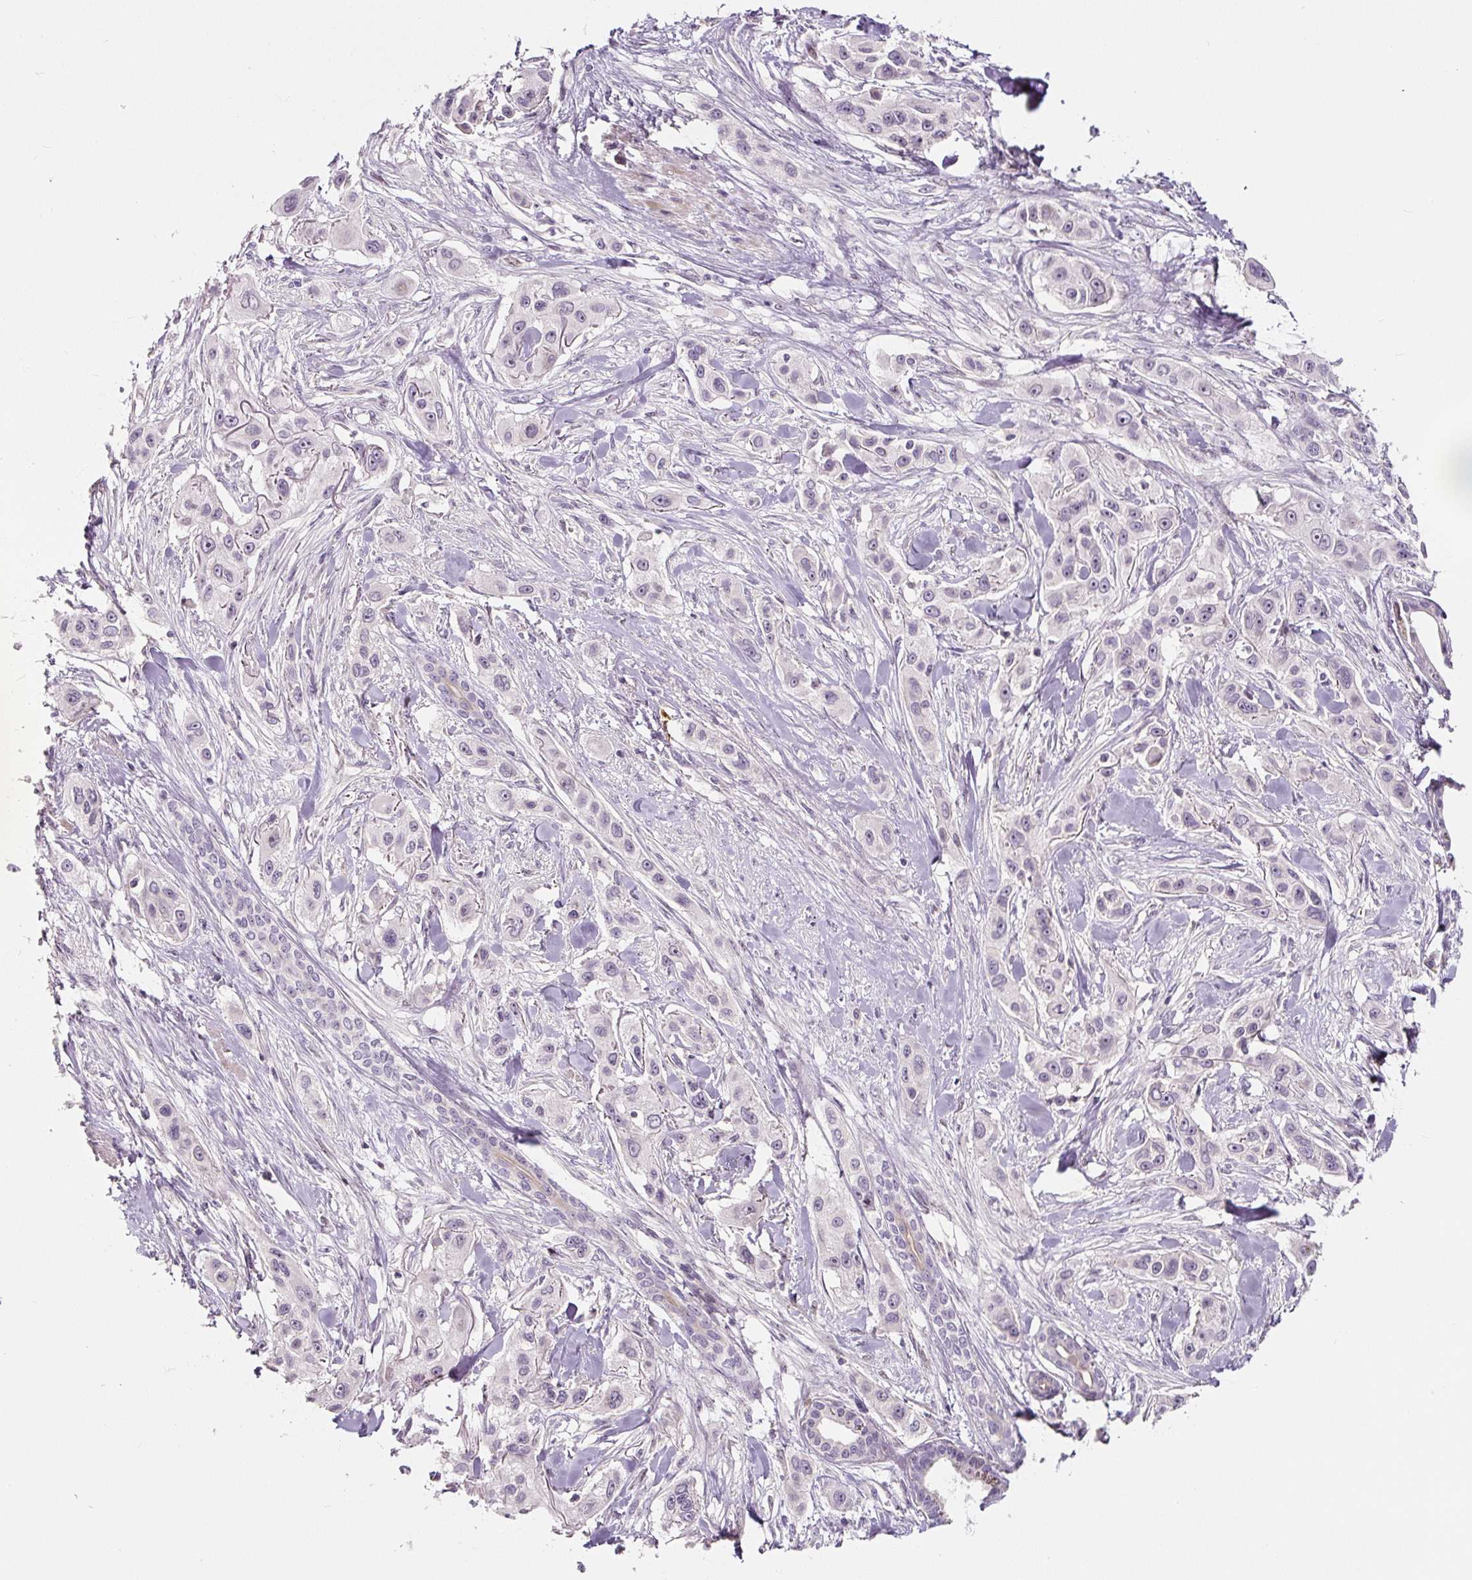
{"staining": {"intensity": "negative", "quantity": "none", "location": "none"}, "tissue": "skin cancer", "cell_type": "Tumor cells", "image_type": "cancer", "snomed": [{"axis": "morphology", "description": "Squamous cell carcinoma, NOS"}, {"axis": "topography", "description": "Skin"}], "caption": "Immunohistochemistry (IHC) of human skin cancer shows no positivity in tumor cells.", "gene": "PWWP3B", "patient": {"sex": "male", "age": 63}}